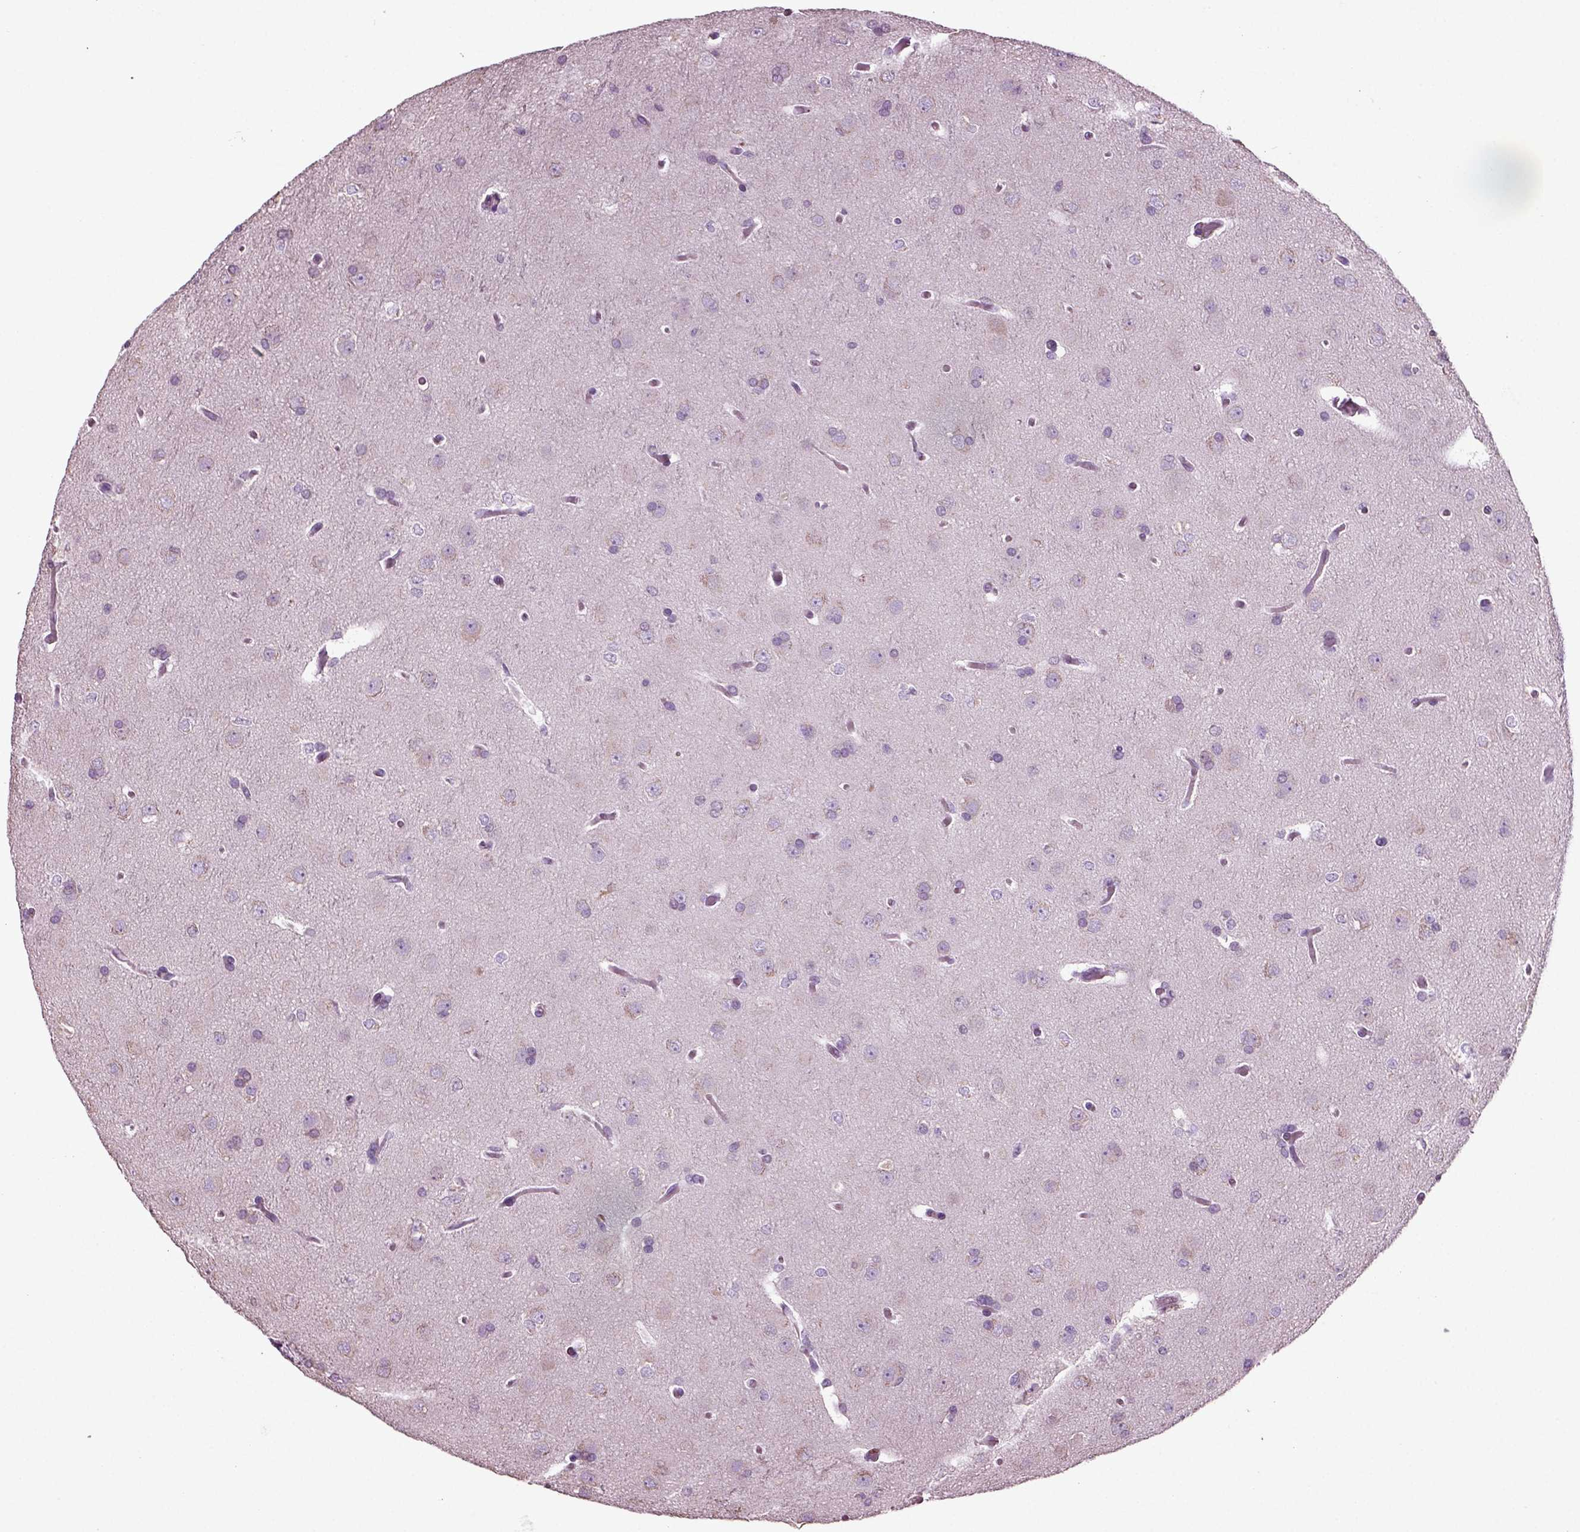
{"staining": {"intensity": "negative", "quantity": "none", "location": "none"}, "tissue": "glioma", "cell_type": "Tumor cells", "image_type": "cancer", "snomed": [{"axis": "morphology", "description": "Glioma, malignant, Low grade"}, {"axis": "topography", "description": "Brain"}], "caption": "Tumor cells show no significant positivity in glioma. The staining is performed using DAB brown chromogen with nuclei counter-stained in using hematoxylin.", "gene": "ARID3A", "patient": {"sex": "female", "age": 32}}